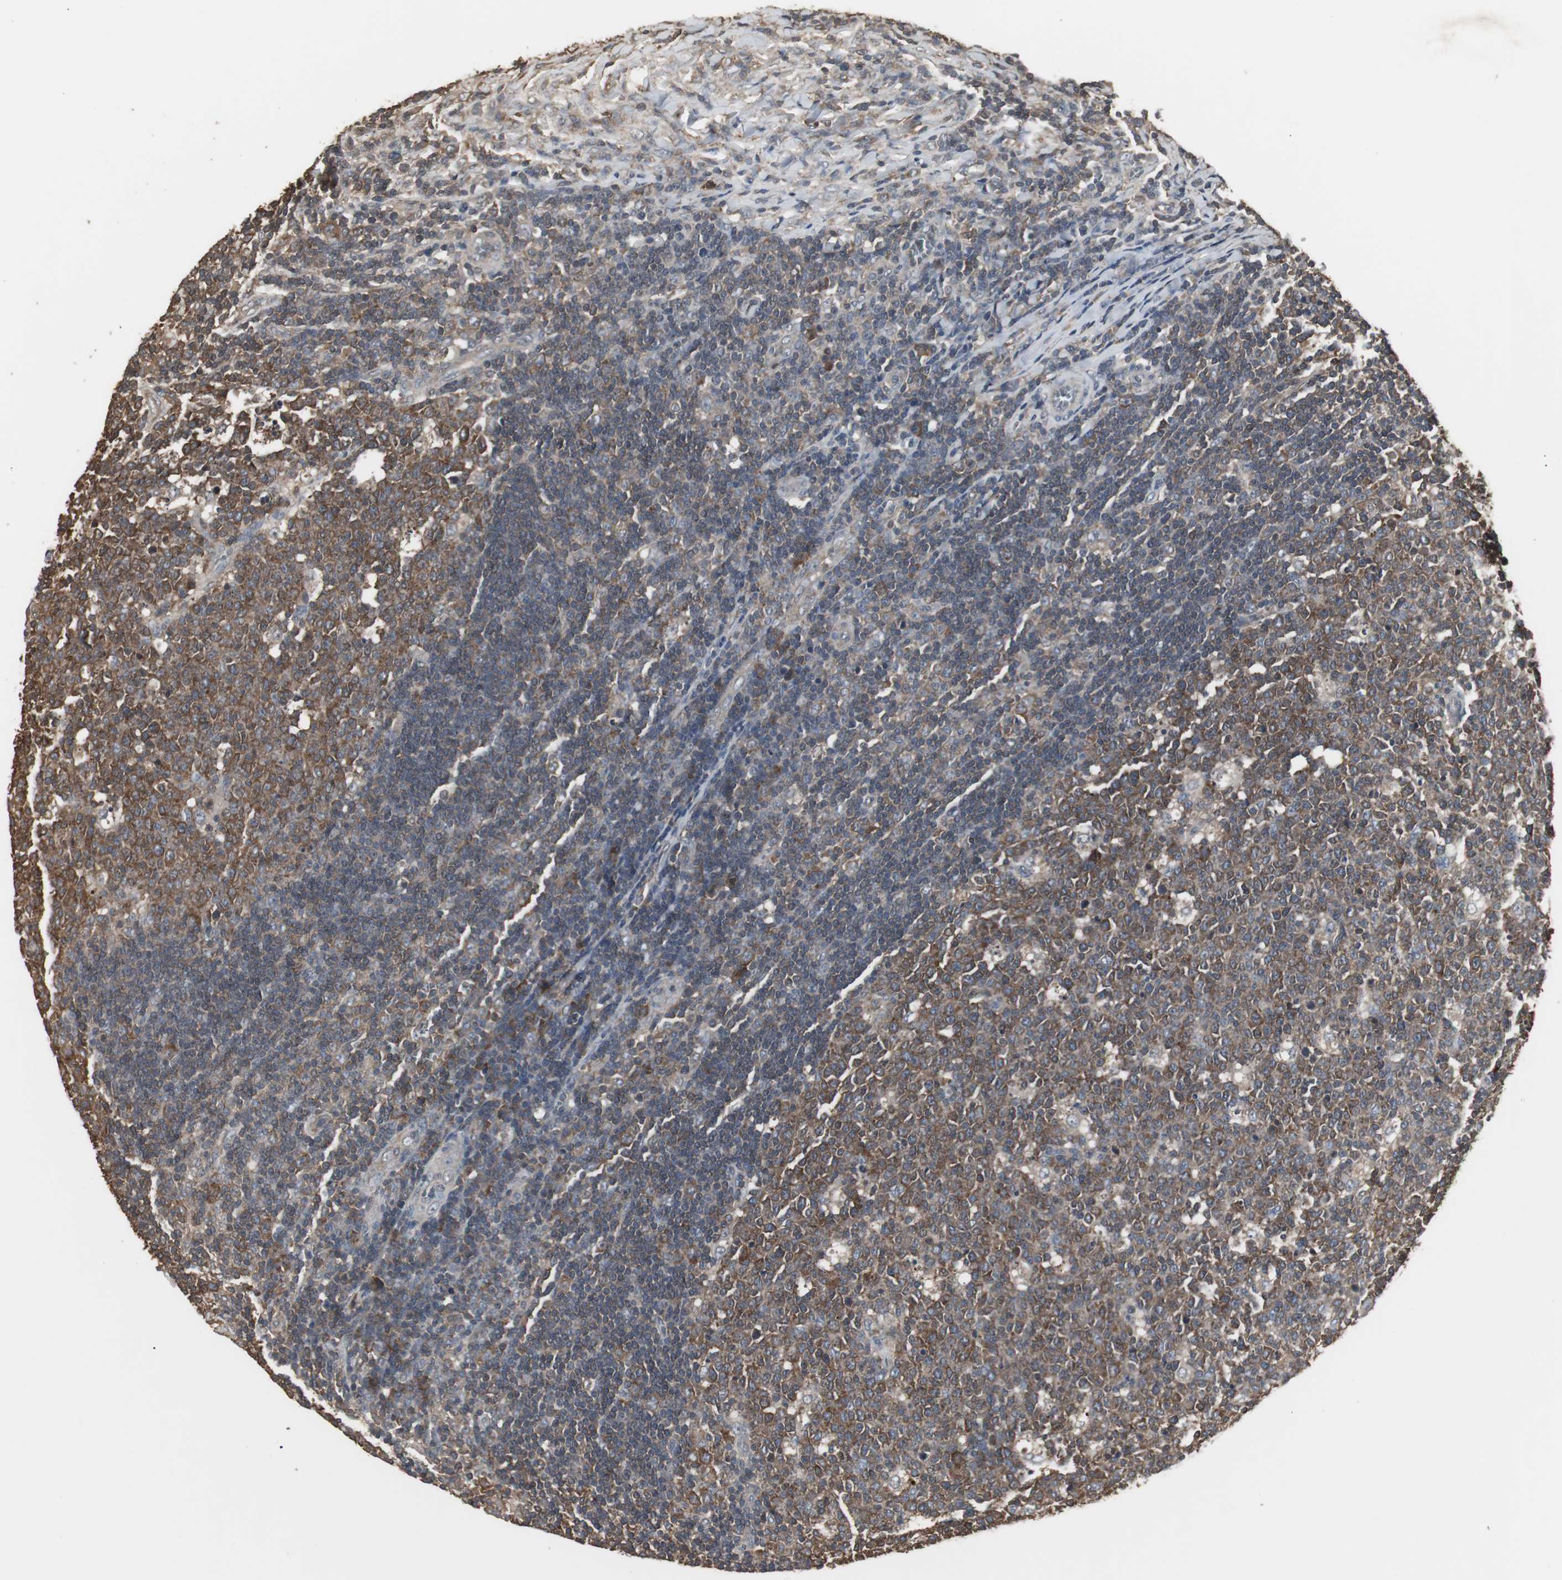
{"staining": {"intensity": "strong", "quantity": ">75%", "location": "cytoplasmic/membranous"}, "tissue": "lymph node", "cell_type": "Germinal center cells", "image_type": "normal", "snomed": [{"axis": "morphology", "description": "Normal tissue, NOS"}, {"axis": "topography", "description": "Lymph node"}, {"axis": "topography", "description": "Salivary gland"}], "caption": "Immunohistochemistry (IHC) (DAB) staining of unremarkable human lymph node shows strong cytoplasmic/membranous protein staining in approximately >75% of germinal center cells.", "gene": "HPRT1", "patient": {"sex": "male", "age": 8}}